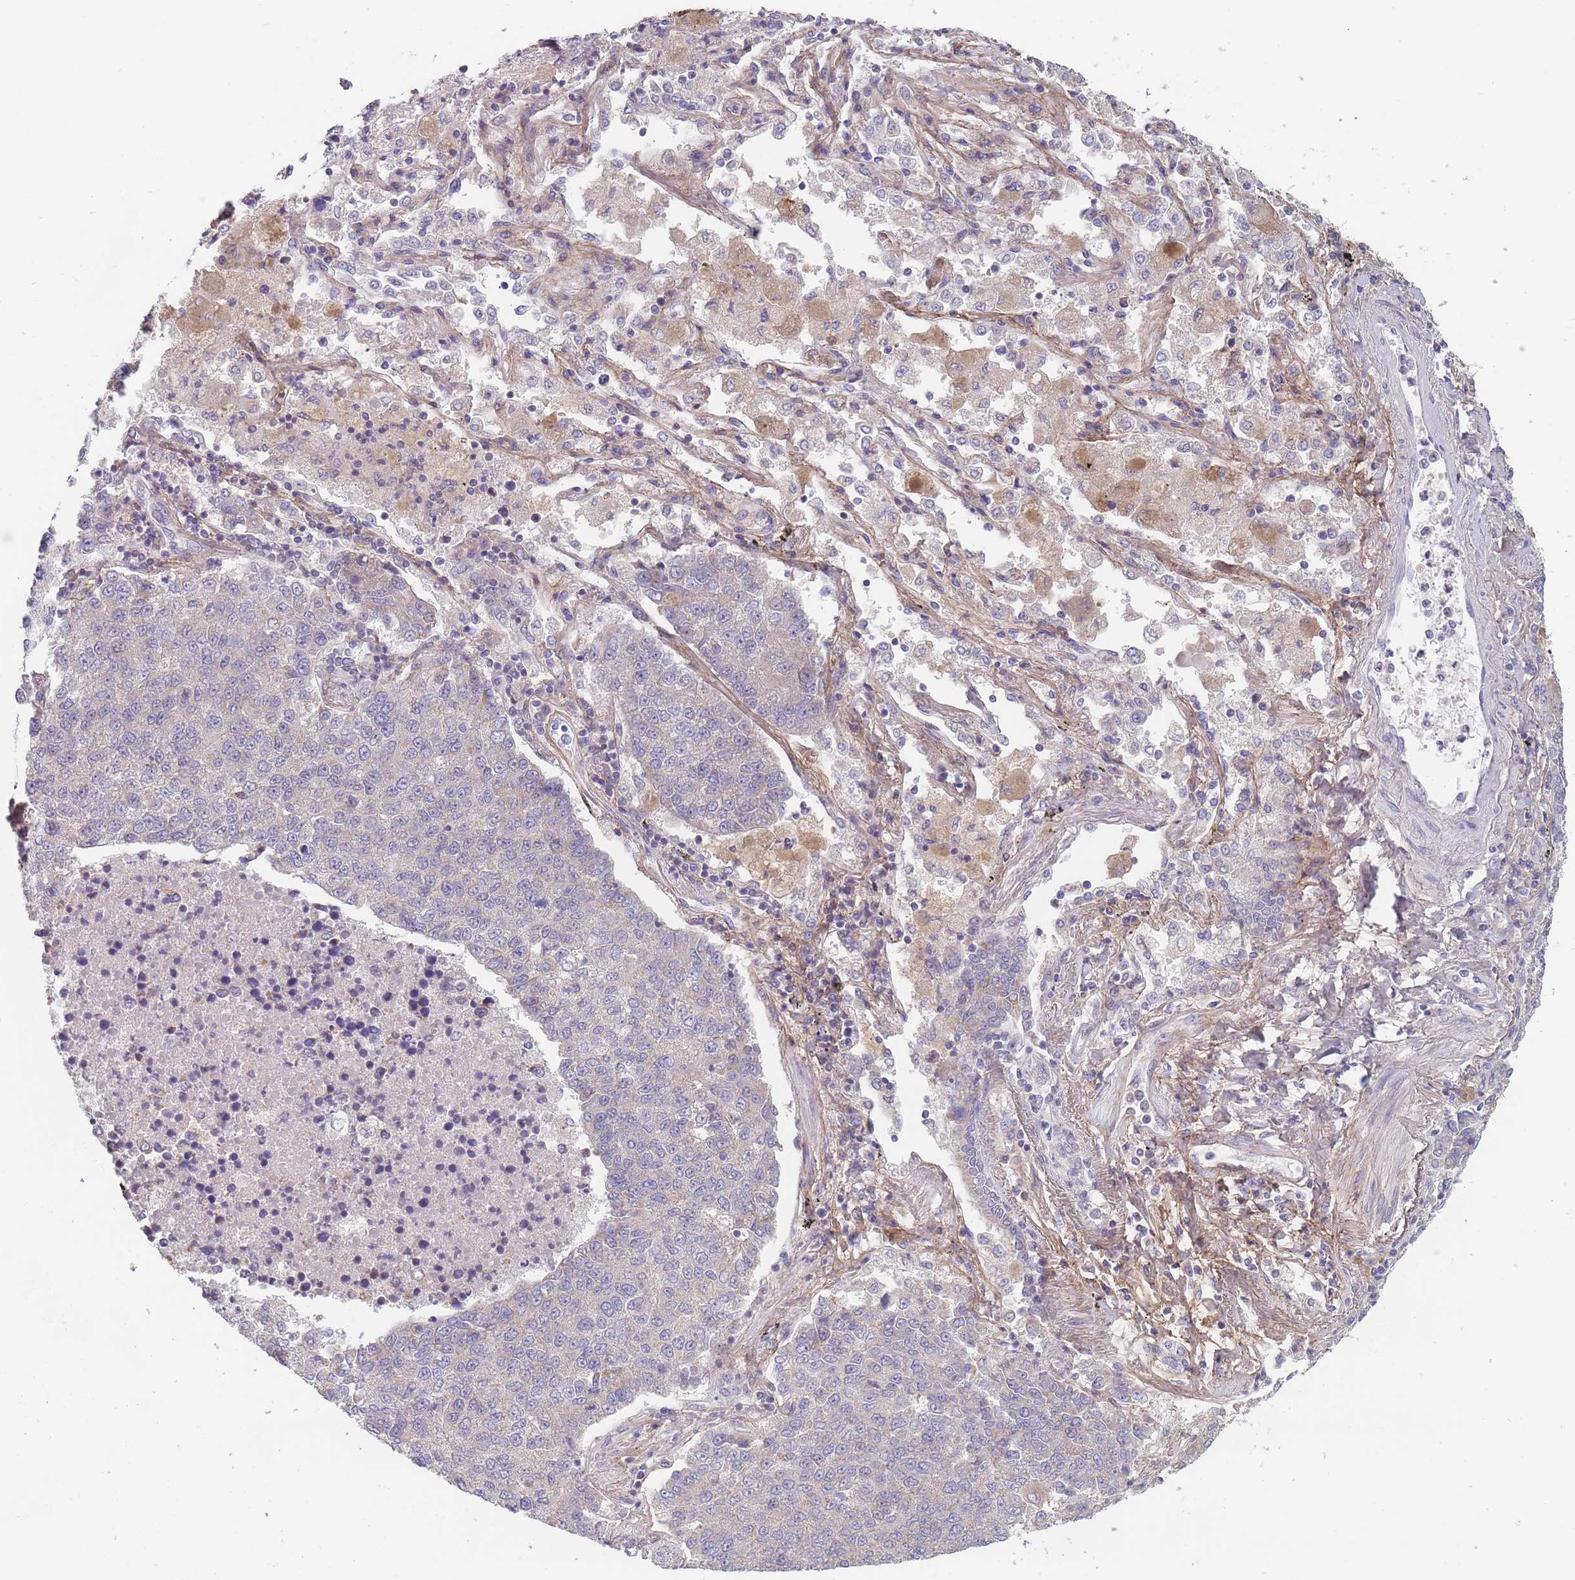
{"staining": {"intensity": "negative", "quantity": "none", "location": "none"}, "tissue": "lung cancer", "cell_type": "Tumor cells", "image_type": "cancer", "snomed": [{"axis": "morphology", "description": "Adenocarcinoma, NOS"}, {"axis": "topography", "description": "Lung"}], "caption": "Immunohistochemistry (IHC) micrograph of neoplastic tissue: adenocarcinoma (lung) stained with DAB shows no significant protein positivity in tumor cells. (DAB (3,3'-diaminobenzidine) immunohistochemistry with hematoxylin counter stain).", "gene": "PEX7", "patient": {"sex": "male", "age": 49}}